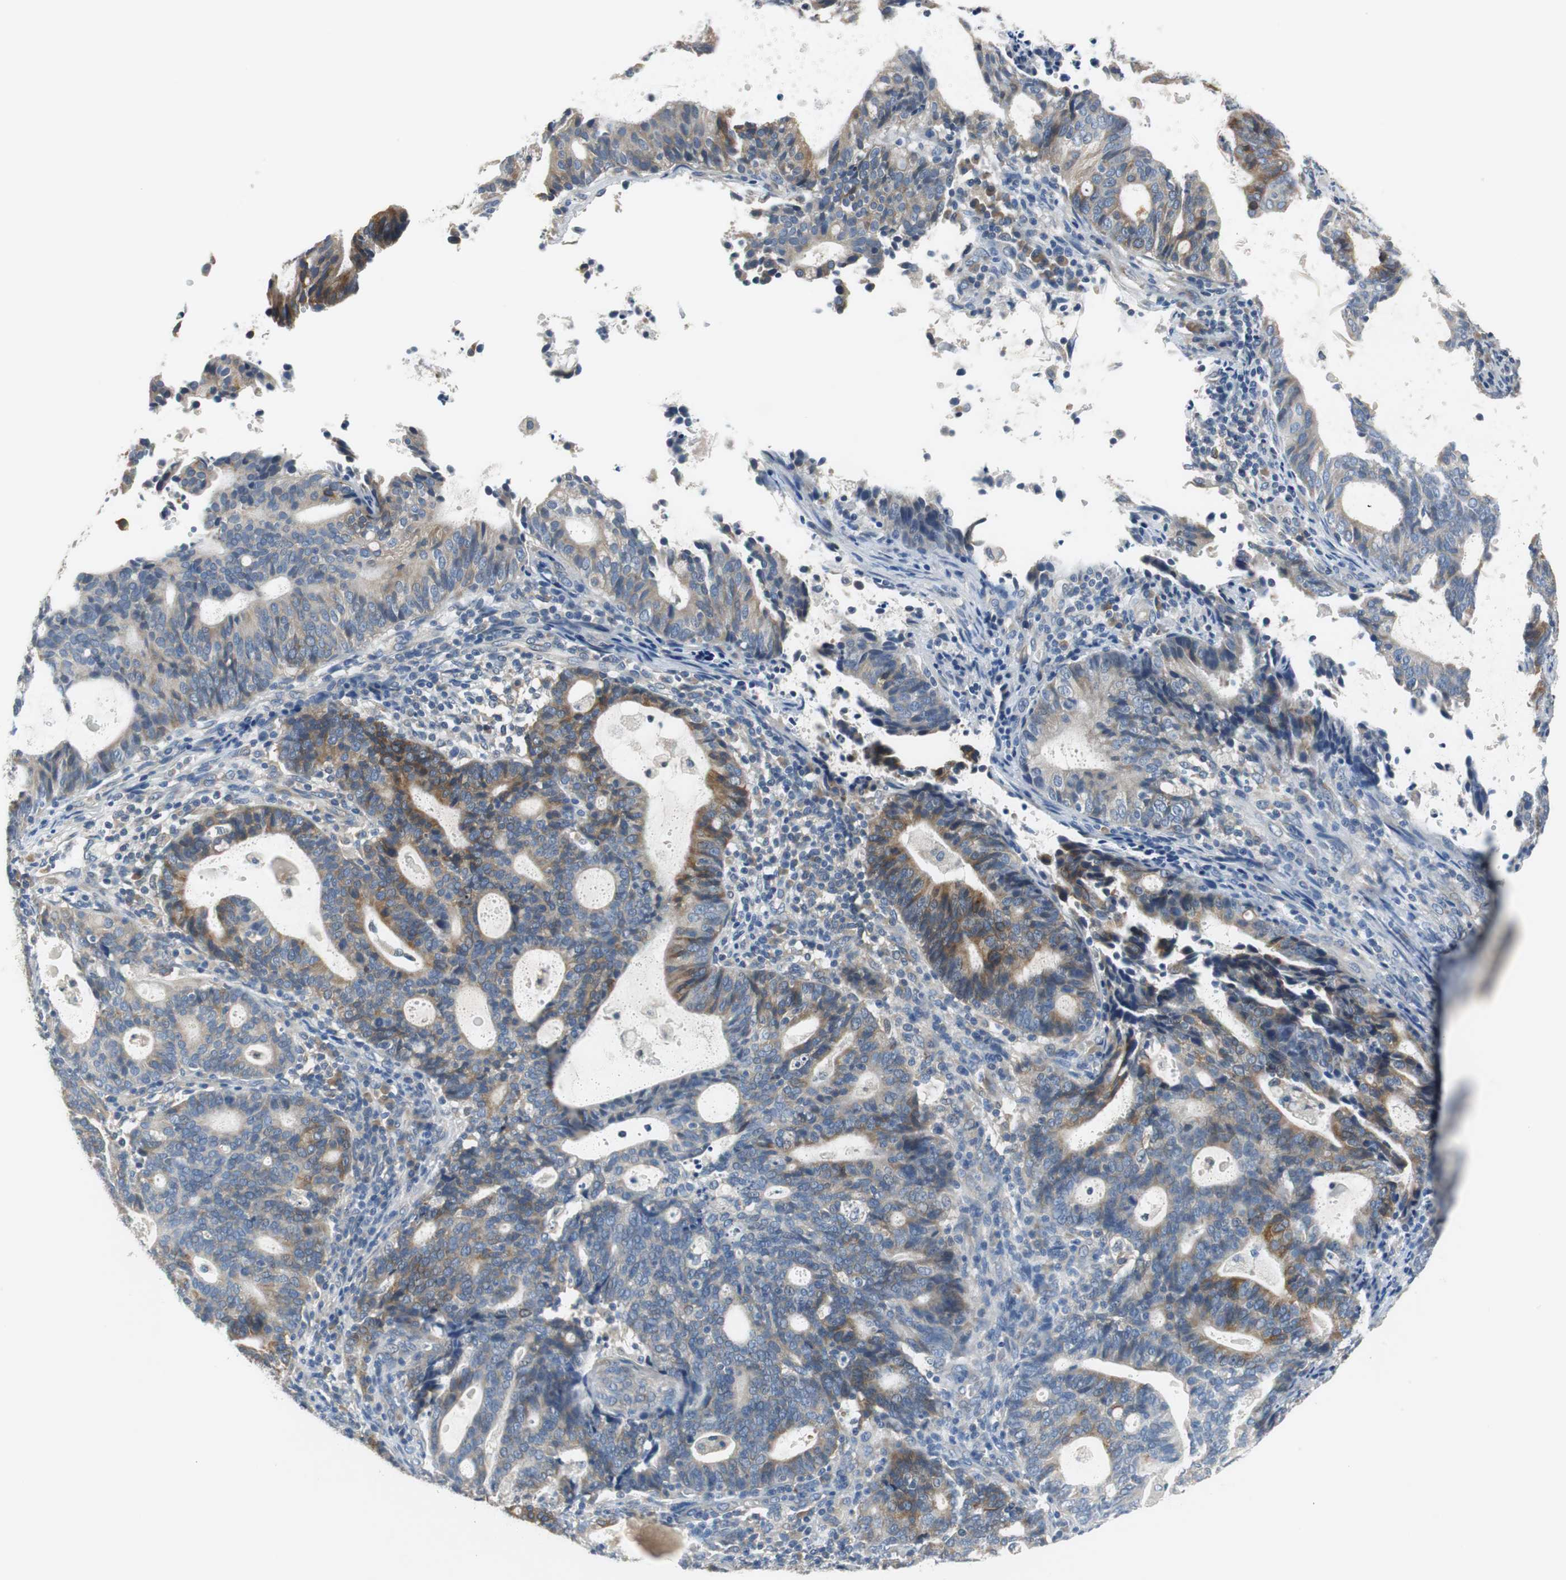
{"staining": {"intensity": "moderate", "quantity": "25%-75%", "location": "cytoplasmic/membranous"}, "tissue": "endometrial cancer", "cell_type": "Tumor cells", "image_type": "cancer", "snomed": [{"axis": "morphology", "description": "Adenocarcinoma, NOS"}, {"axis": "topography", "description": "Uterus"}], "caption": "Immunohistochemical staining of human endometrial cancer (adenocarcinoma) demonstrates medium levels of moderate cytoplasmic/membranous staining in about 25%-75% of tumor cells.", "gene": "FADS2", "patient": {"sex": "female", "age": 83}}